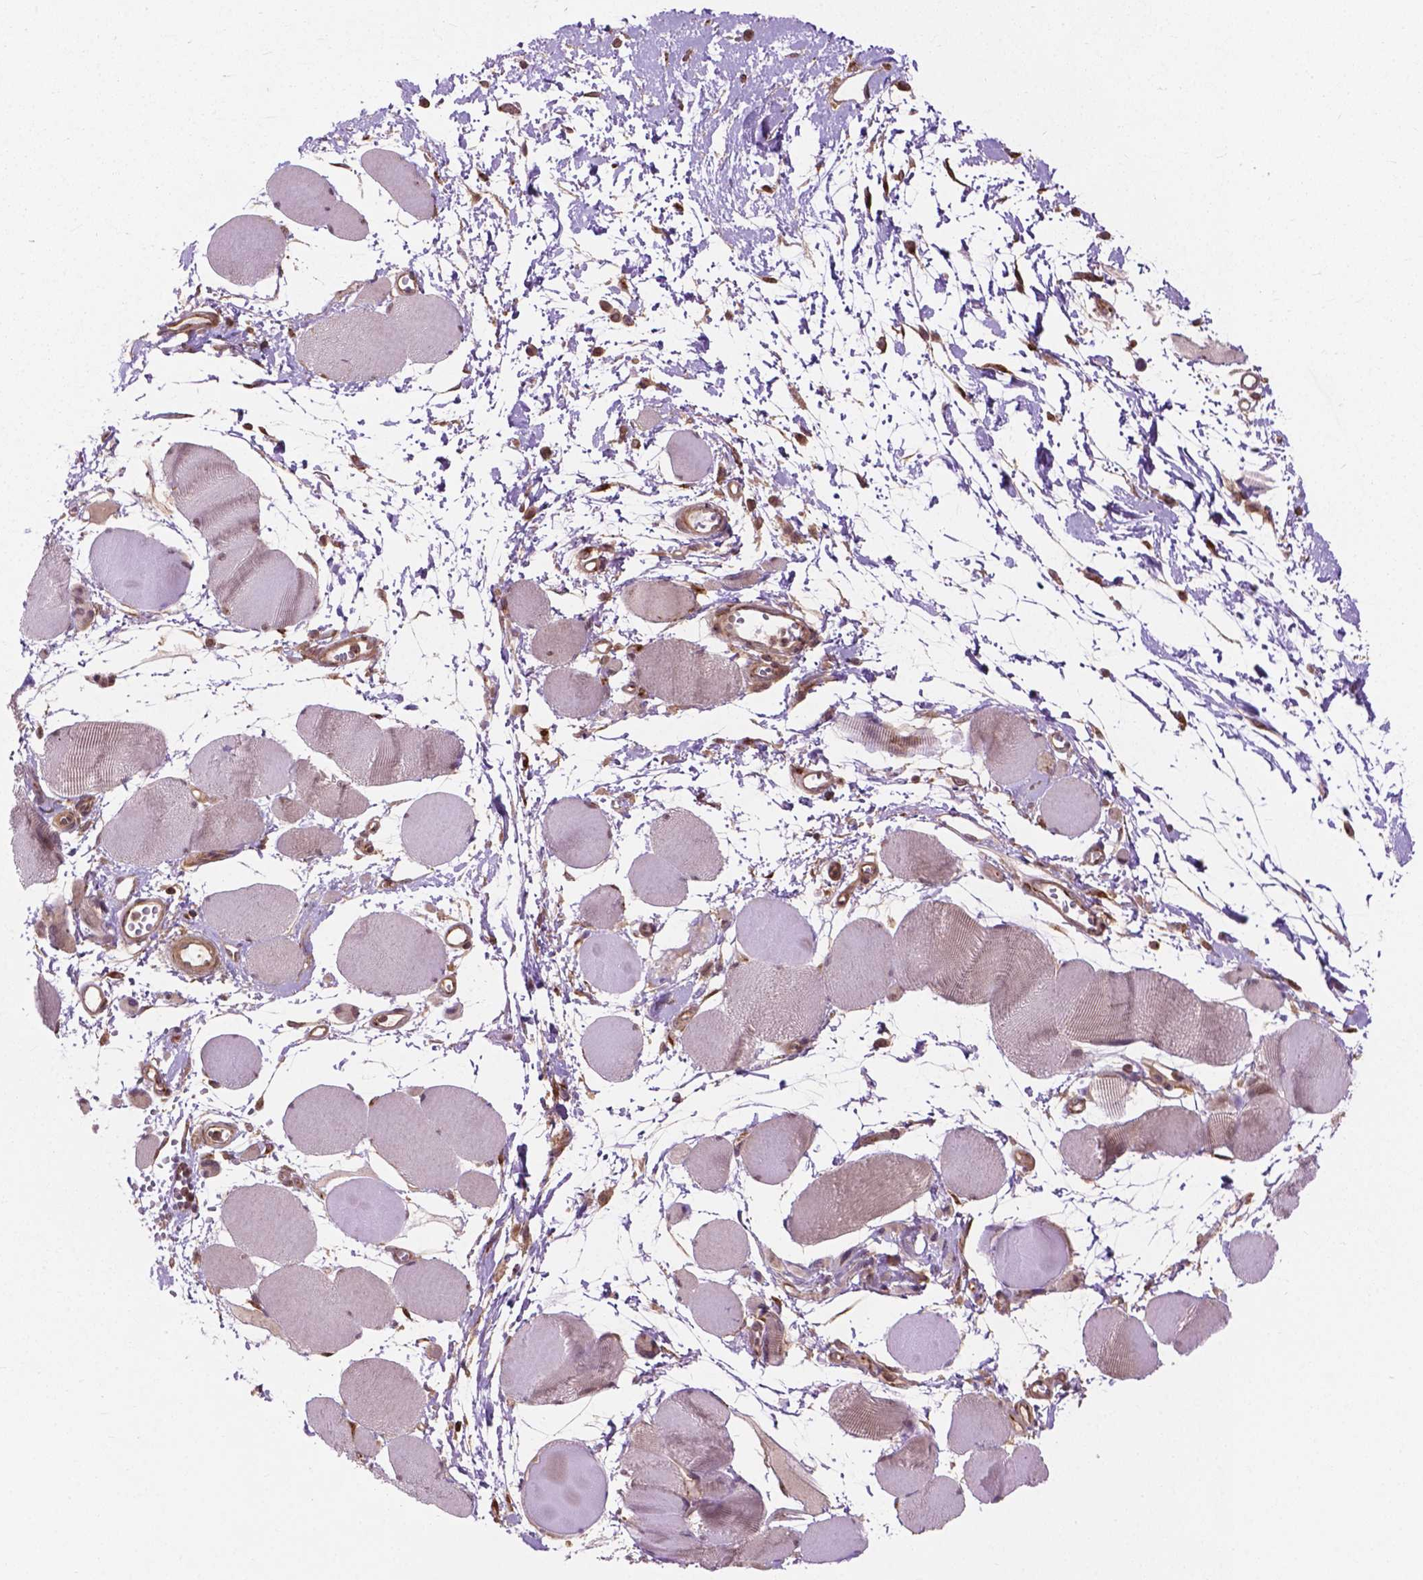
{"staining": {"intensity": "negative", "quantity": "none", "location": "none"}, "tissue": "skeletal muscle", "cell_type": "Myocytes", "image_type": "normal", "snomed": [{"axis": "morphology", "description": "Normal tissue, NOS"}, {"axis": "topography", "description": "Skeletal muscle"}], "caption": "This is a photomicrograph of IHC staining of benign skeletal muscle, which shows no positivity in myocytes.", "gene": "PPP1CB", "patient": {"sex": "female", "age": 75}}